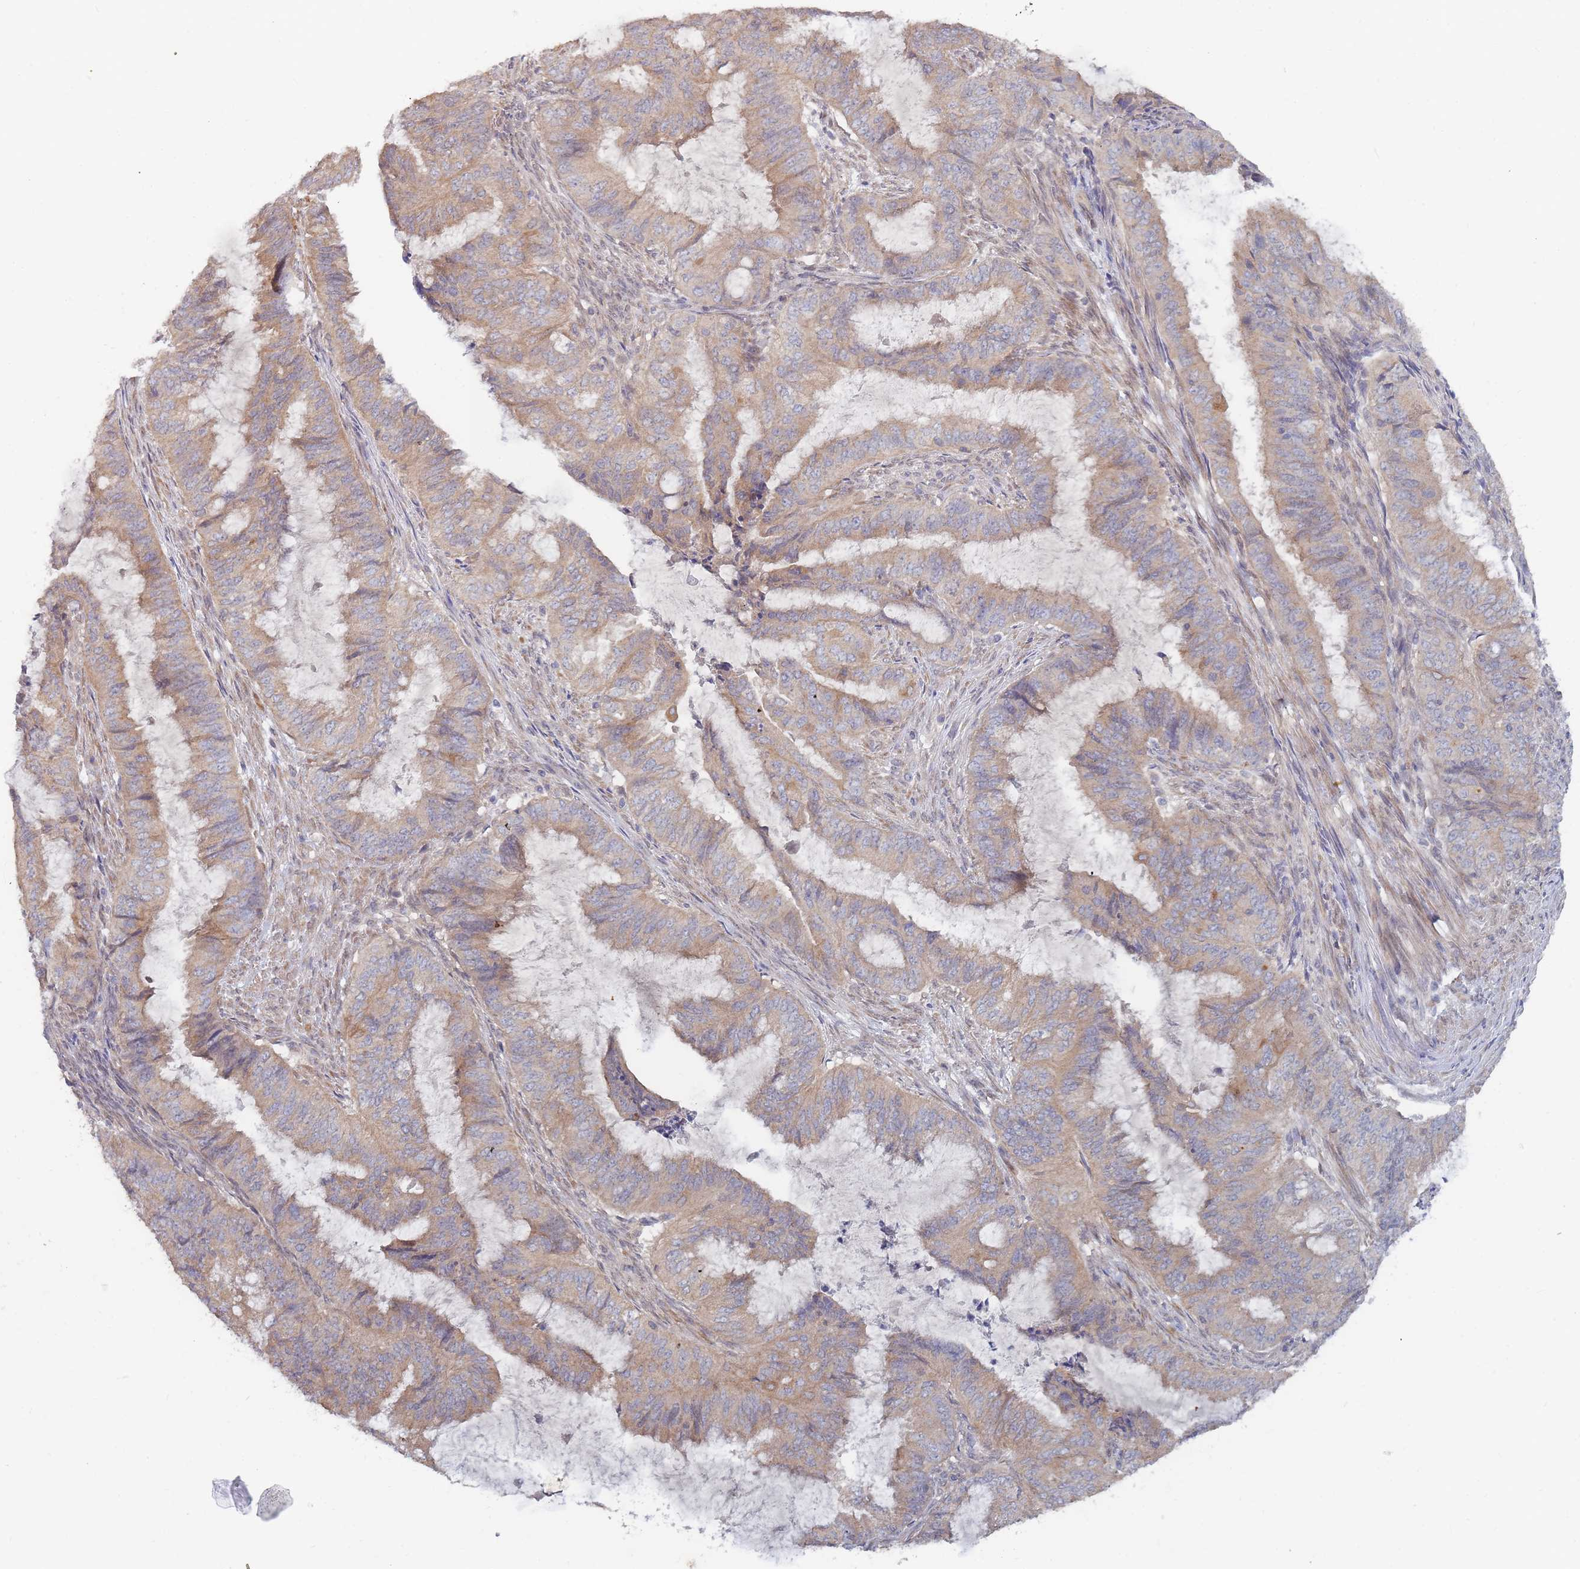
{"staining": {"intensity": "weak", "quantity": ">75%", "location": "cytoplasmic/membranous"}, "tissue": "endometrial cancer", "cell_type": "Tumor cells", "image_type": "cancer", "snomed": [{"axis": "morphology", "description": "Adenocarcinoma, NOS"}, {"axis": "topography", "description": "Endometrium"}], "caption": "High-magnification brightfield microscopy of adenocarcinoma (endometrial) stained with DAB (brown) and counterstained with hematoxylin (blue). tumor cells exhibit weak cytoplasmic/membranous positivity is seen in about>75% of cells.", "gene": "SLC35F5", "patient": {"sex": "female", "age": 51}}